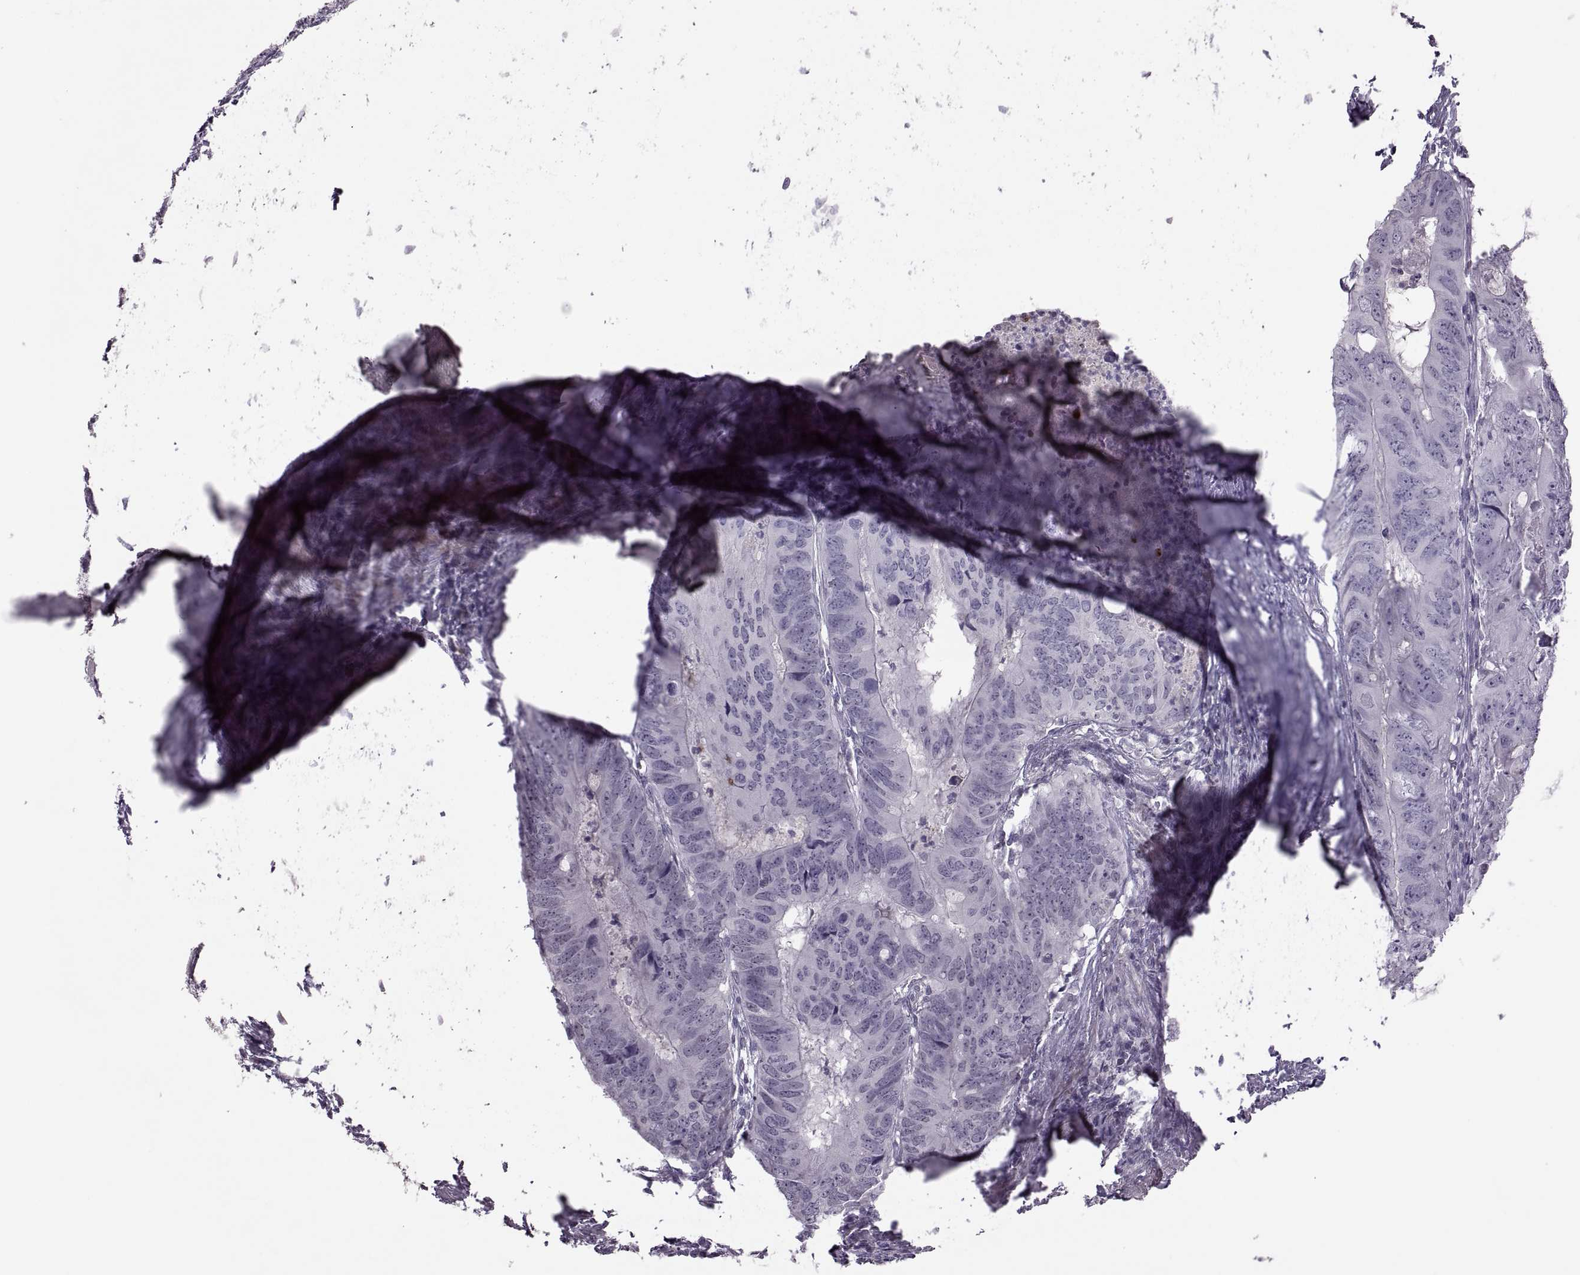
{"staining": {"intensity": "negative", "quantity": "none", "location": "none"}, "tissue": "colorectal cancer", "cell_type": "Tumor cells", "image_type": "cancer", "snomed": [{"axis": "morphology", "description": "Adenocarcinoma, NOS"}, {"axis": "topography", "description": "Colon"}], "caption": "Tumor cells are negative for brown protein staining in colorectal cancer (adenocarcinoma). (Immunohistochemistry (ihc), brightfield microscopy, high magnification).", "gene": "ODF3", "patient": {"sex": "male", "age": 79}}